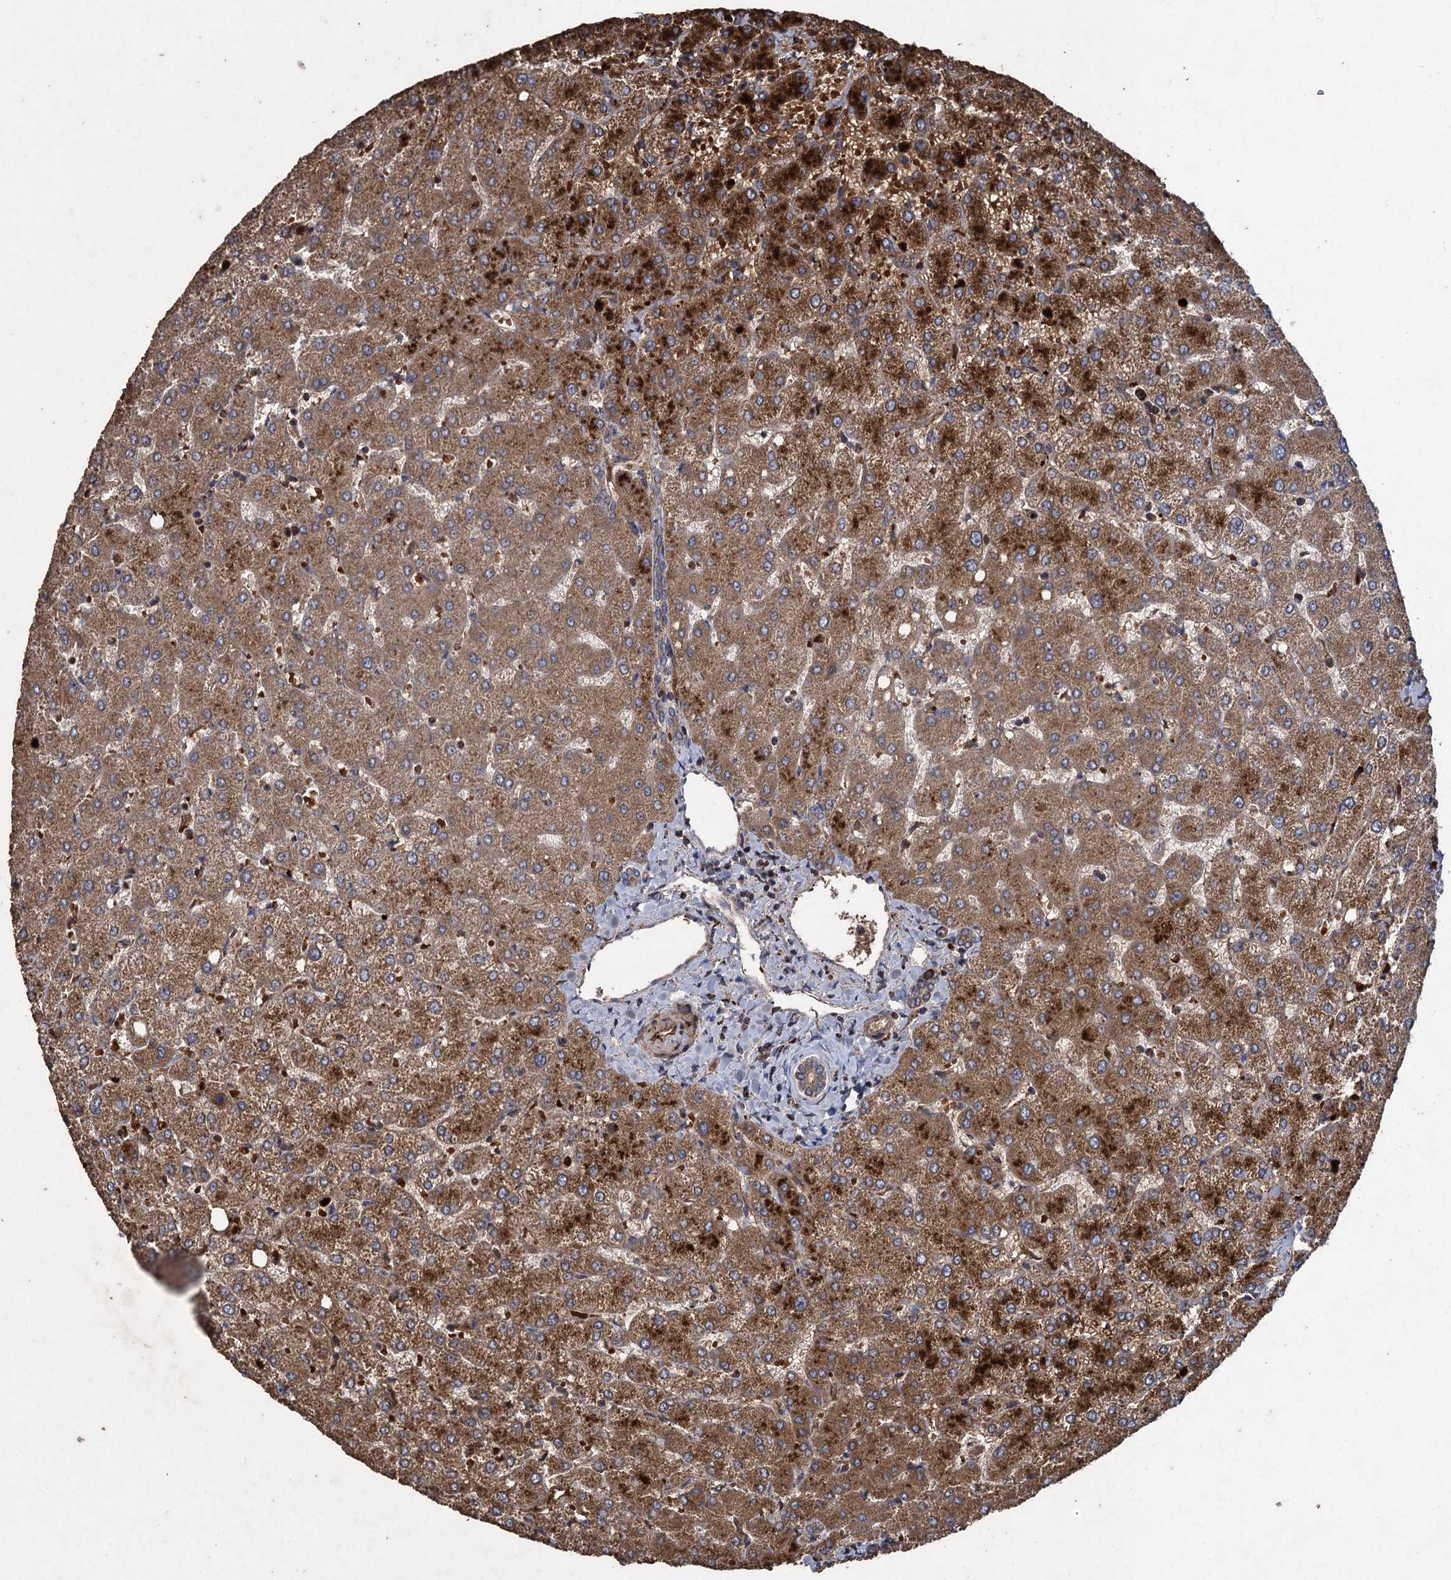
{"staining": {"intensity": "weak", "quantity": ">75%", "location": "cytoplasmic/membranous"}, "tissue": "liver", "cell_type": "Cholangiocytes", "image_type": "normal", "snomed": [{"axis": "morphology", "description": "Normal tissue, NOS"}, {"axis": "topography", "description": "Liver"}], "caption": "Human liver stained with a brown dye reveals weak cytoplasmic/membranous positive expression in about >75% of cholangiocytes.", "gene": "TXNDC11", "patient": {"sex": "female", "age": 54}}